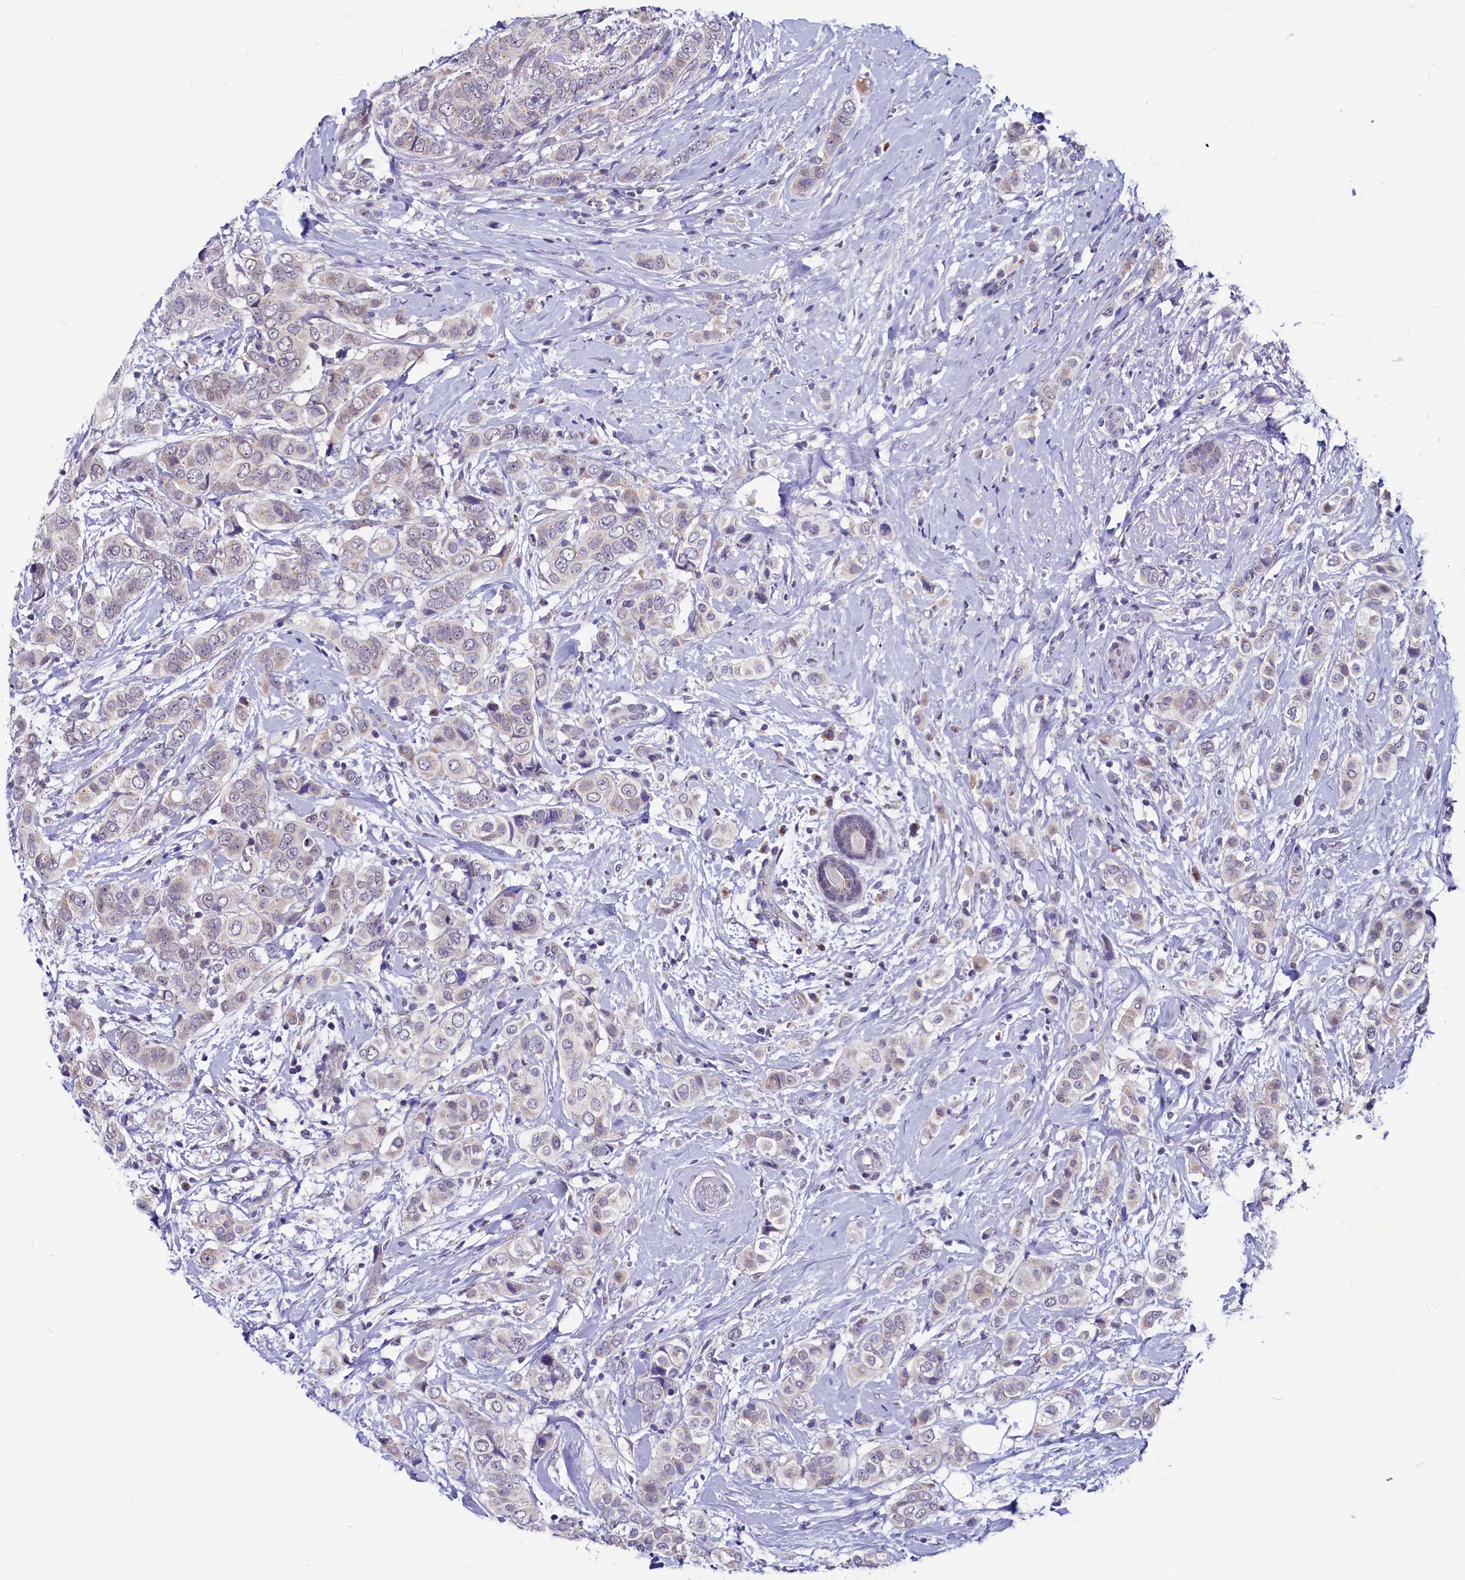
{"staining": {"intensity": "weak", "quantity": "25%-75%", "location": "cytoplasmic/membranous"}, "tissue": "breast cancer", "cell_type": "Tumor cells", "image_type": "cancer", "snomed": [{"axis": "morphology", "description": "Lobular carcinoma"}, {"axis": "topography", "description": "Breast"}], "caption": "The immunohistochemical stain highlights weak cytoplasmic/membranous positivity in tumor cells of breast lobular carcinoma tissue.", "gene": "SEC24C", "patient": {"sex": "female", "age": 51}}